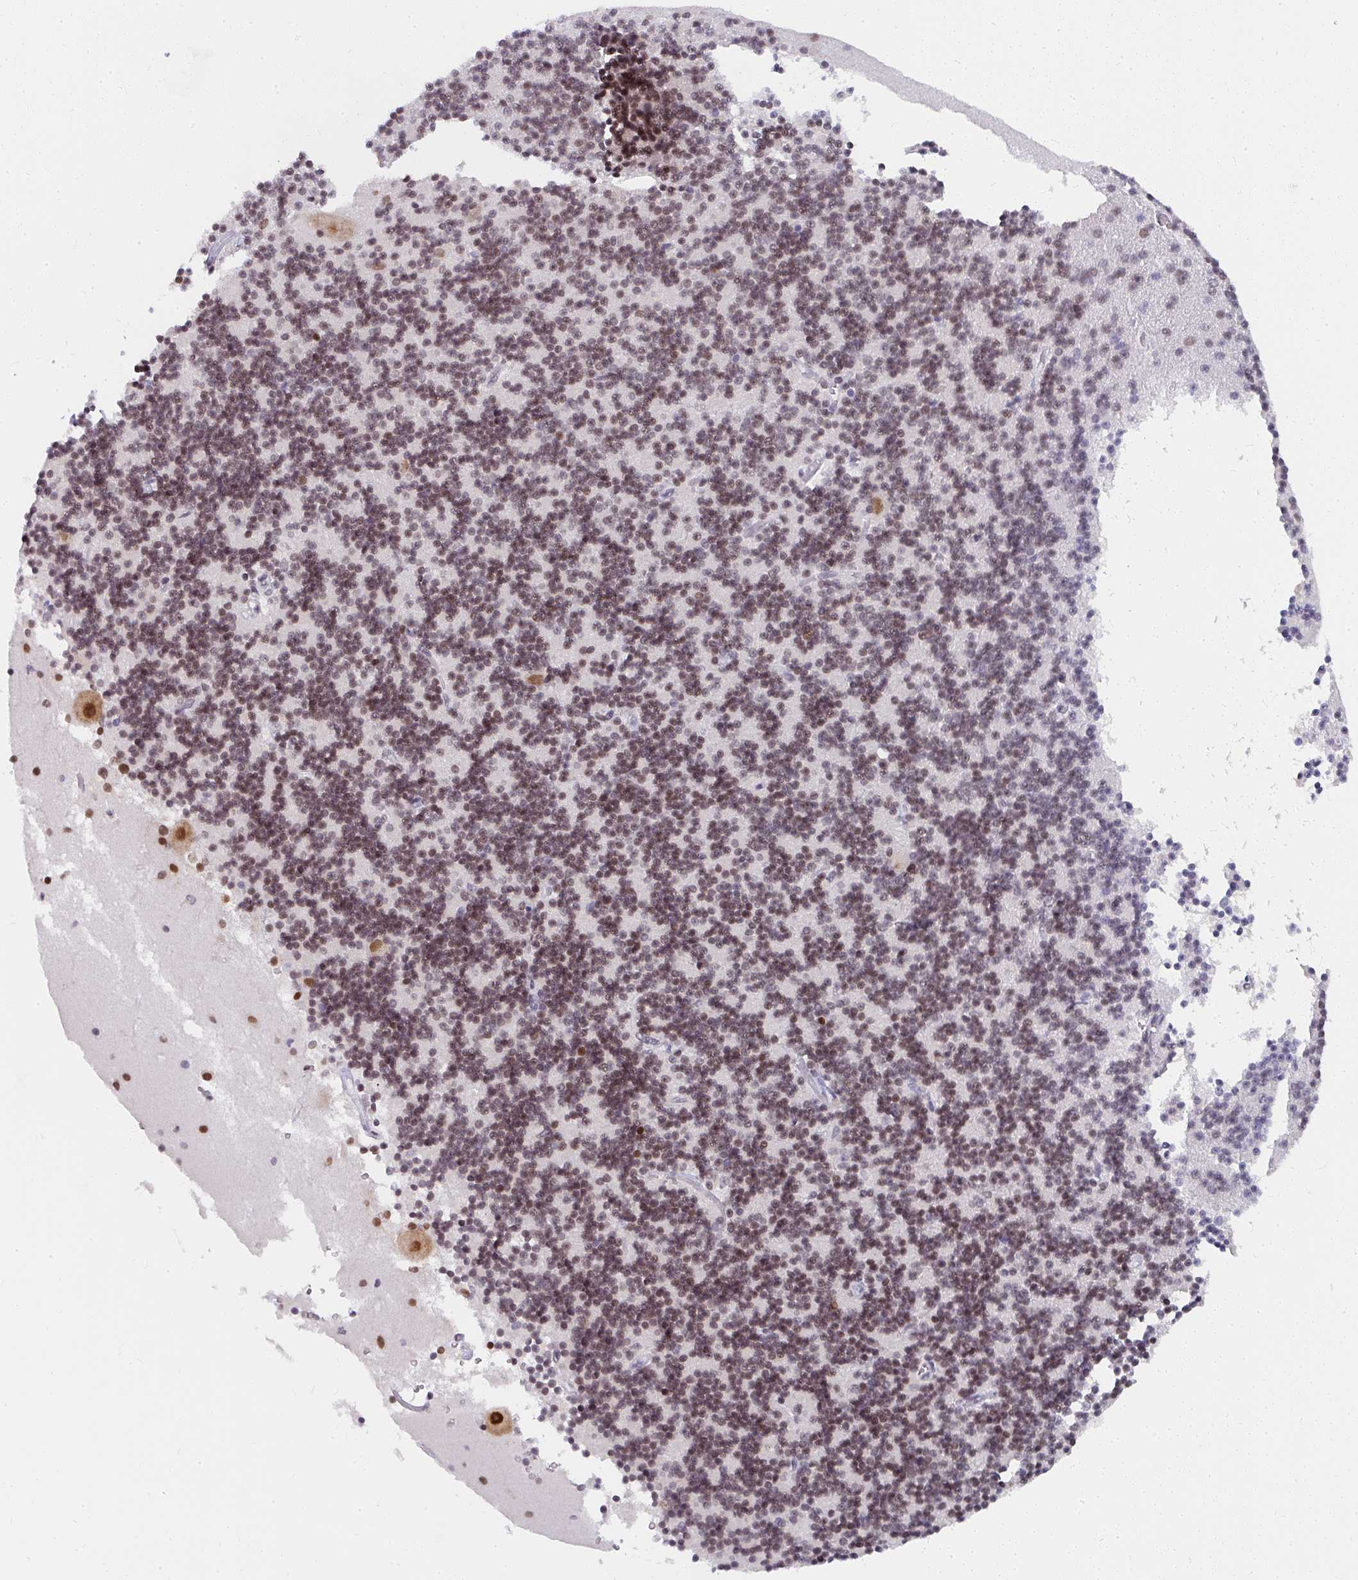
{"staining": {"intensity": "moderate", "quantity": "25%-75%", "location": "nuclear"}, "tissue": "cerebellum", "cell_type": "Cells in granular layer", "image_type": "normal", "snomed": [{"axis": "morphology", "description": "Normal tissue, NOS"}, {"axis": "topography", "description": "Cerebellum"}], "caption": "A brown stain highlights moderate nuclear positivity of a protein in cells in granular layer of normal human cerebellum.", "gene": "SYNCRIP", "patient": {"sex": "male", "age": 54}}